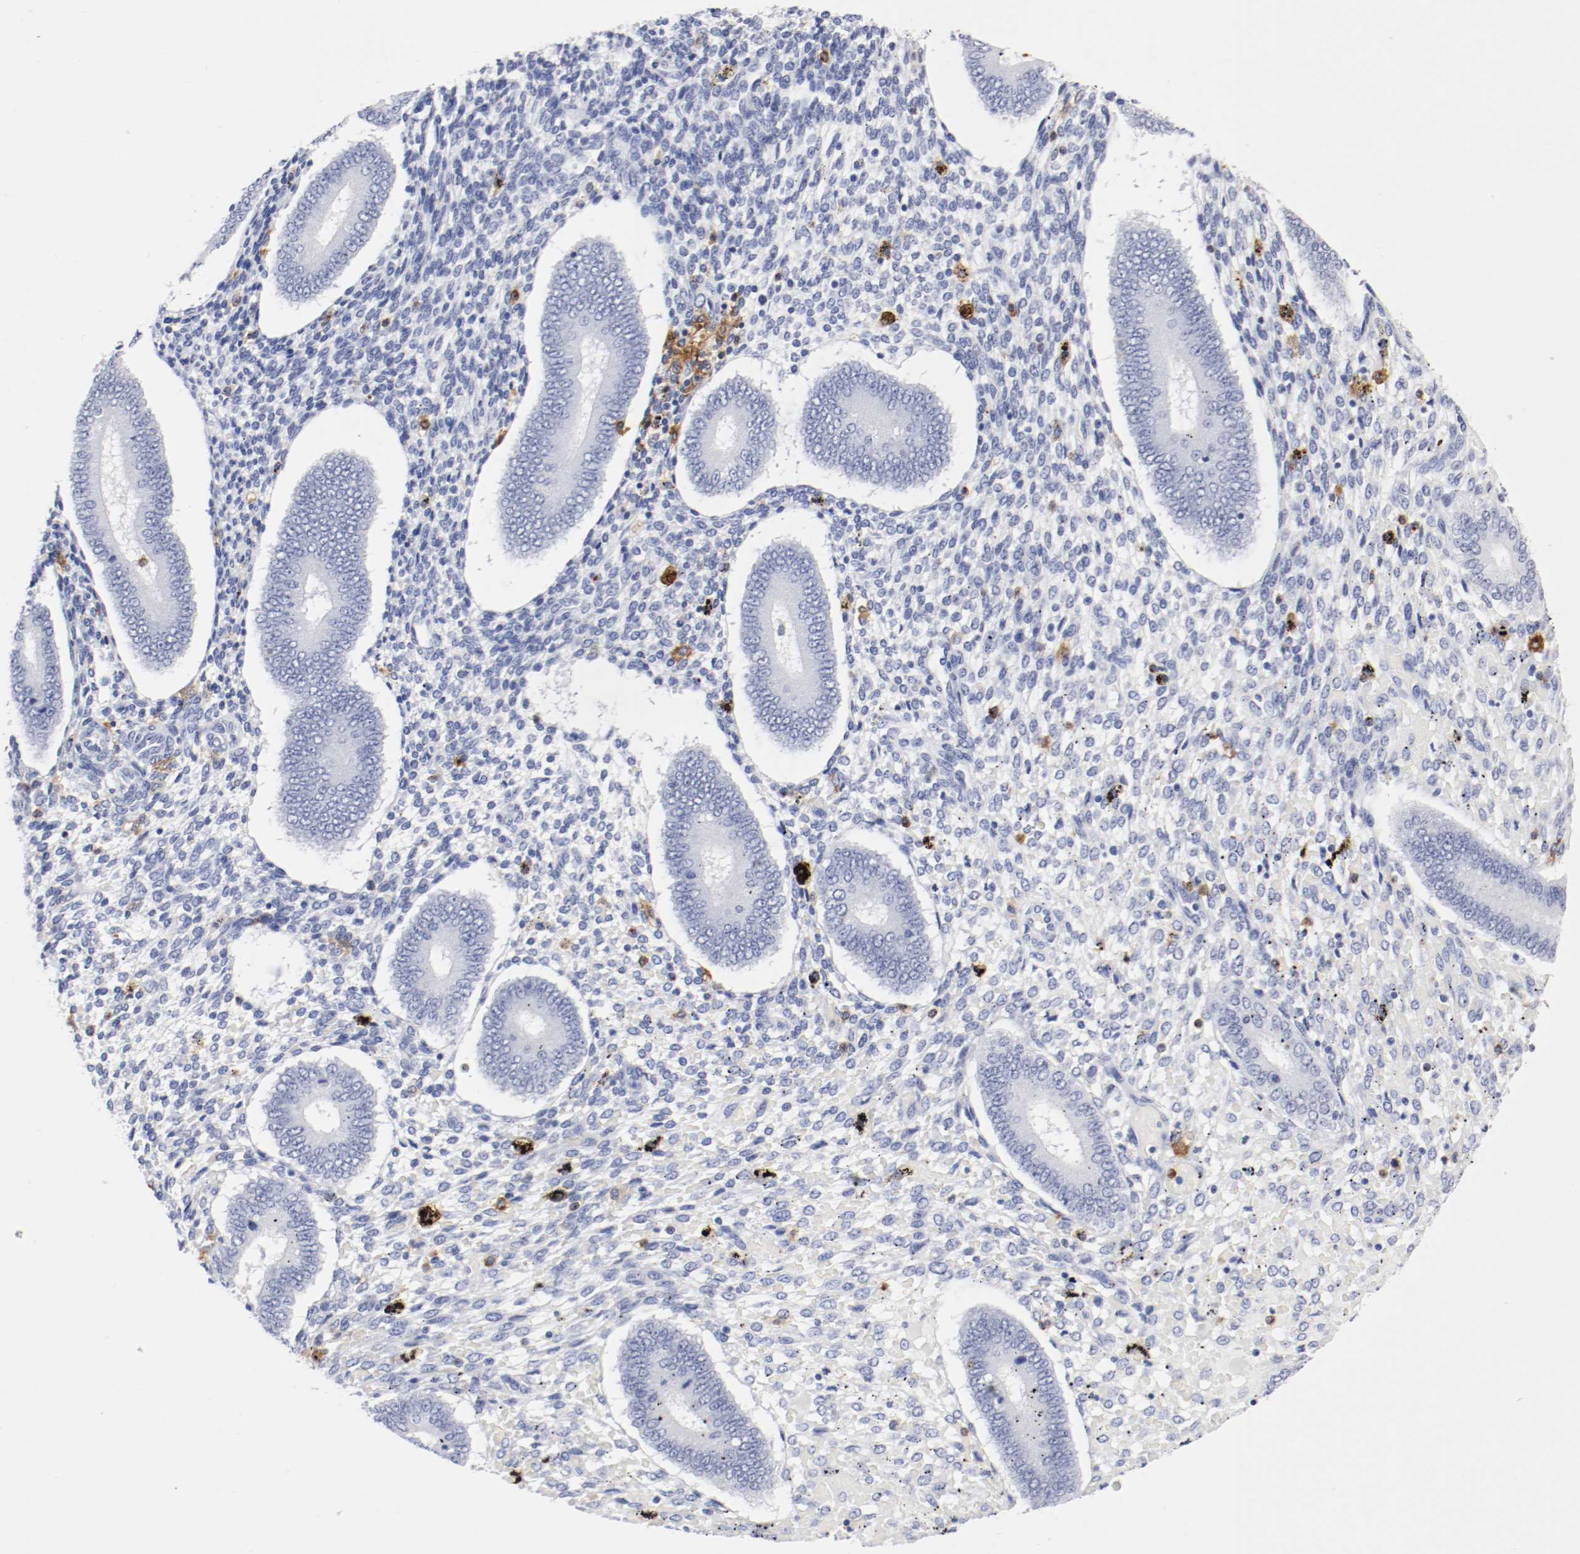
{"staining": {"intensity": "negative", "quantity": "none", "location": "none"}, "tissue": "endometrium", "cell_type": "Cells in endometrial stroma", "image_type": "normal", "snomed": [{"axis": "morphology", "description": "Normal tissue, NOS"}, {"axis": "topography", "description": "Endometrium"}], "caption": "DAB (3,3'-diaminobenzidine) immunohistochemical staining of unremarkable endometrium exhibits no significant expression in cells in endometrial stroma.", "gene": "ITGAX", "patient": {"sex": "female", "age": 42}}